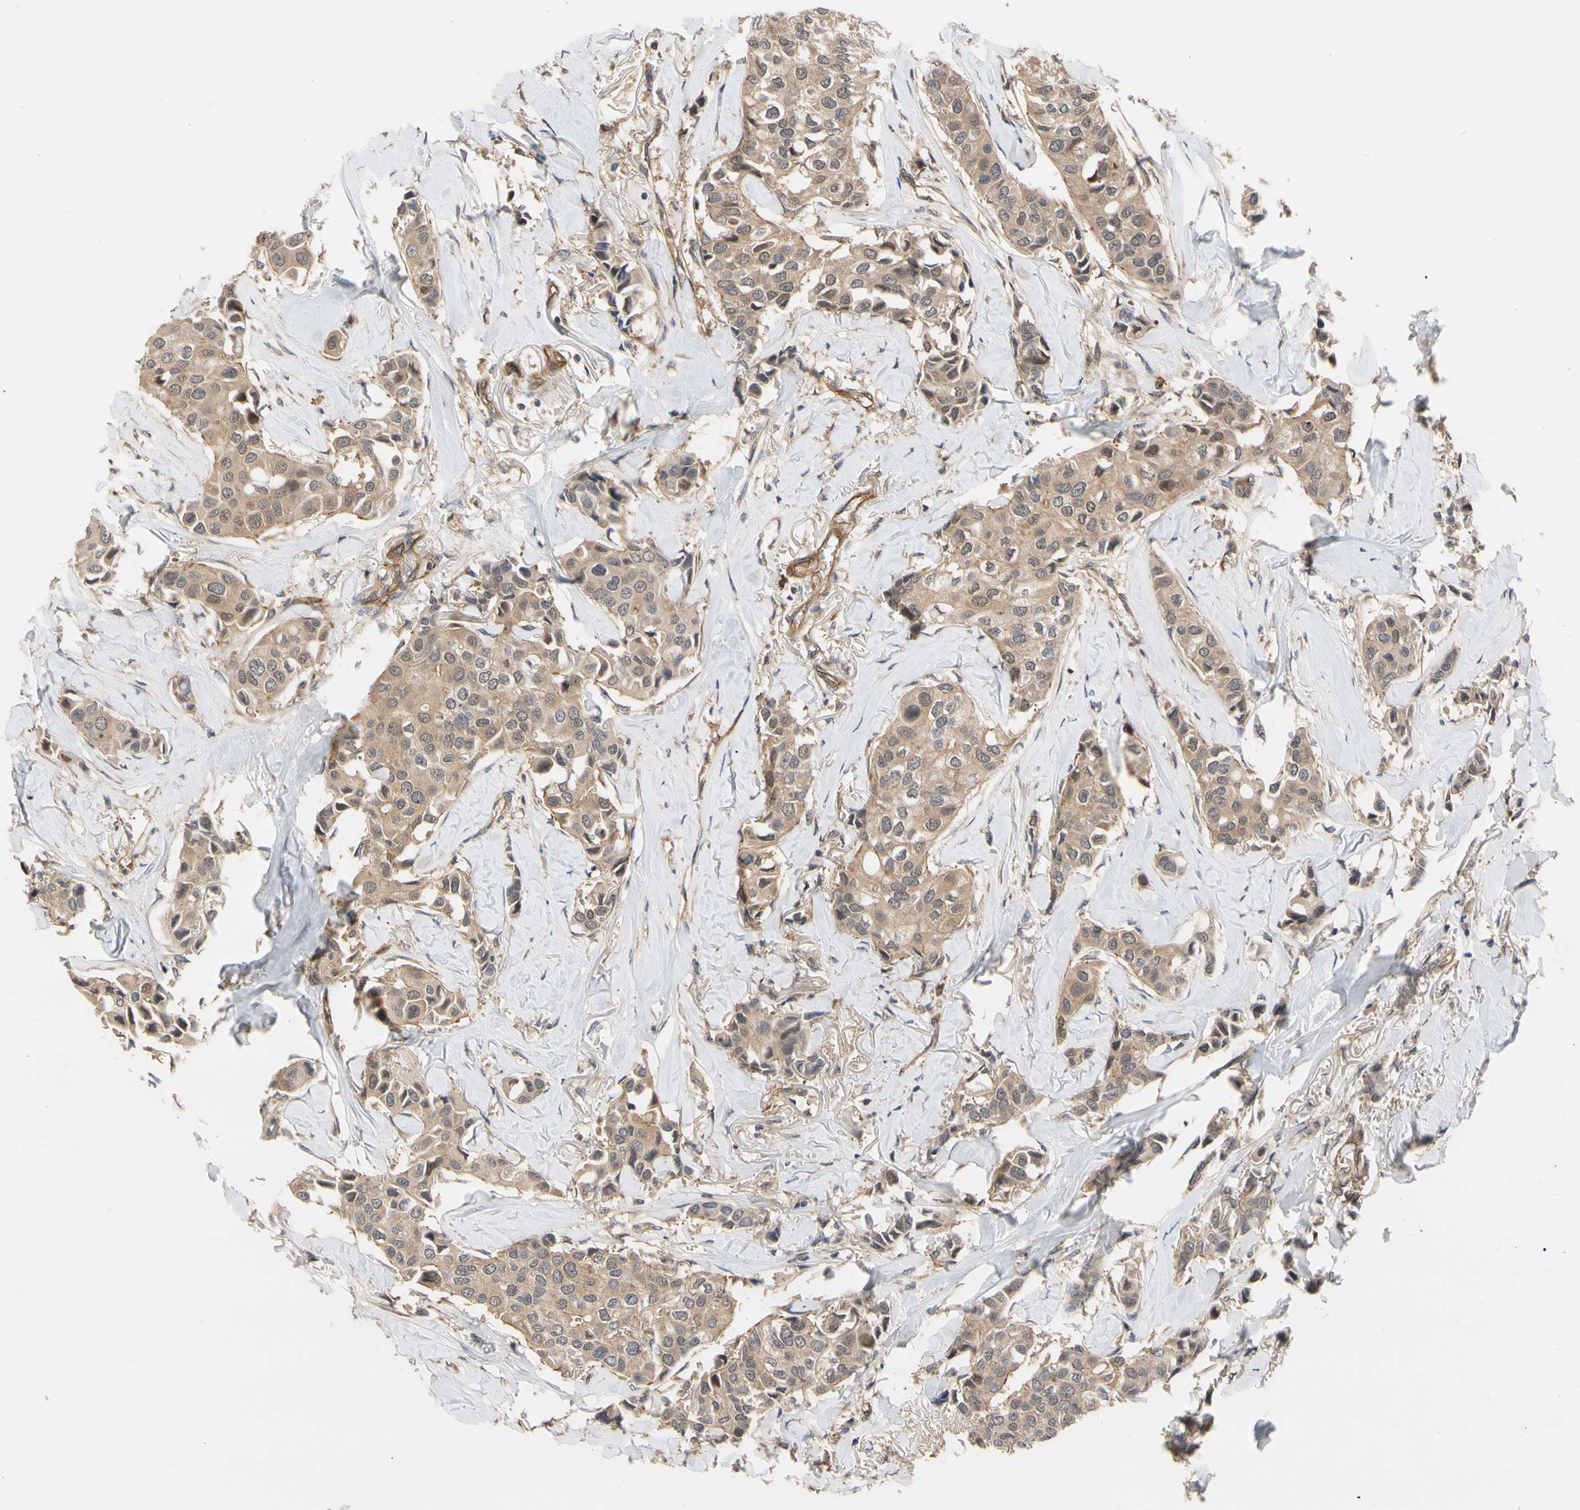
{"staining": {"intensity": "moderate", "quantity": ">75%", "location": "cytoplasmic/membranous"}, "tissue": "breast cancer", "cell_type": "Tumor cells", "image_type": "cancer", "snomed": [{"axis": "morphology", "description": "Duct carcinoma"}, {"axis": "topography", "description": "Breast"}], "caption": "IHC image of neoplastic tissue: breast cancer (intraductal carcinoma) stained using immunohistochemistry (IHC) demonstrates medium levels of moderate protein expression localized specifically in the cytoplasmic/membranous of tumor cells, appearing as a cytoplasmic/membranous brown color.", "gene": "CYTIP", "patient": {"sex": "female", "age": 80}}